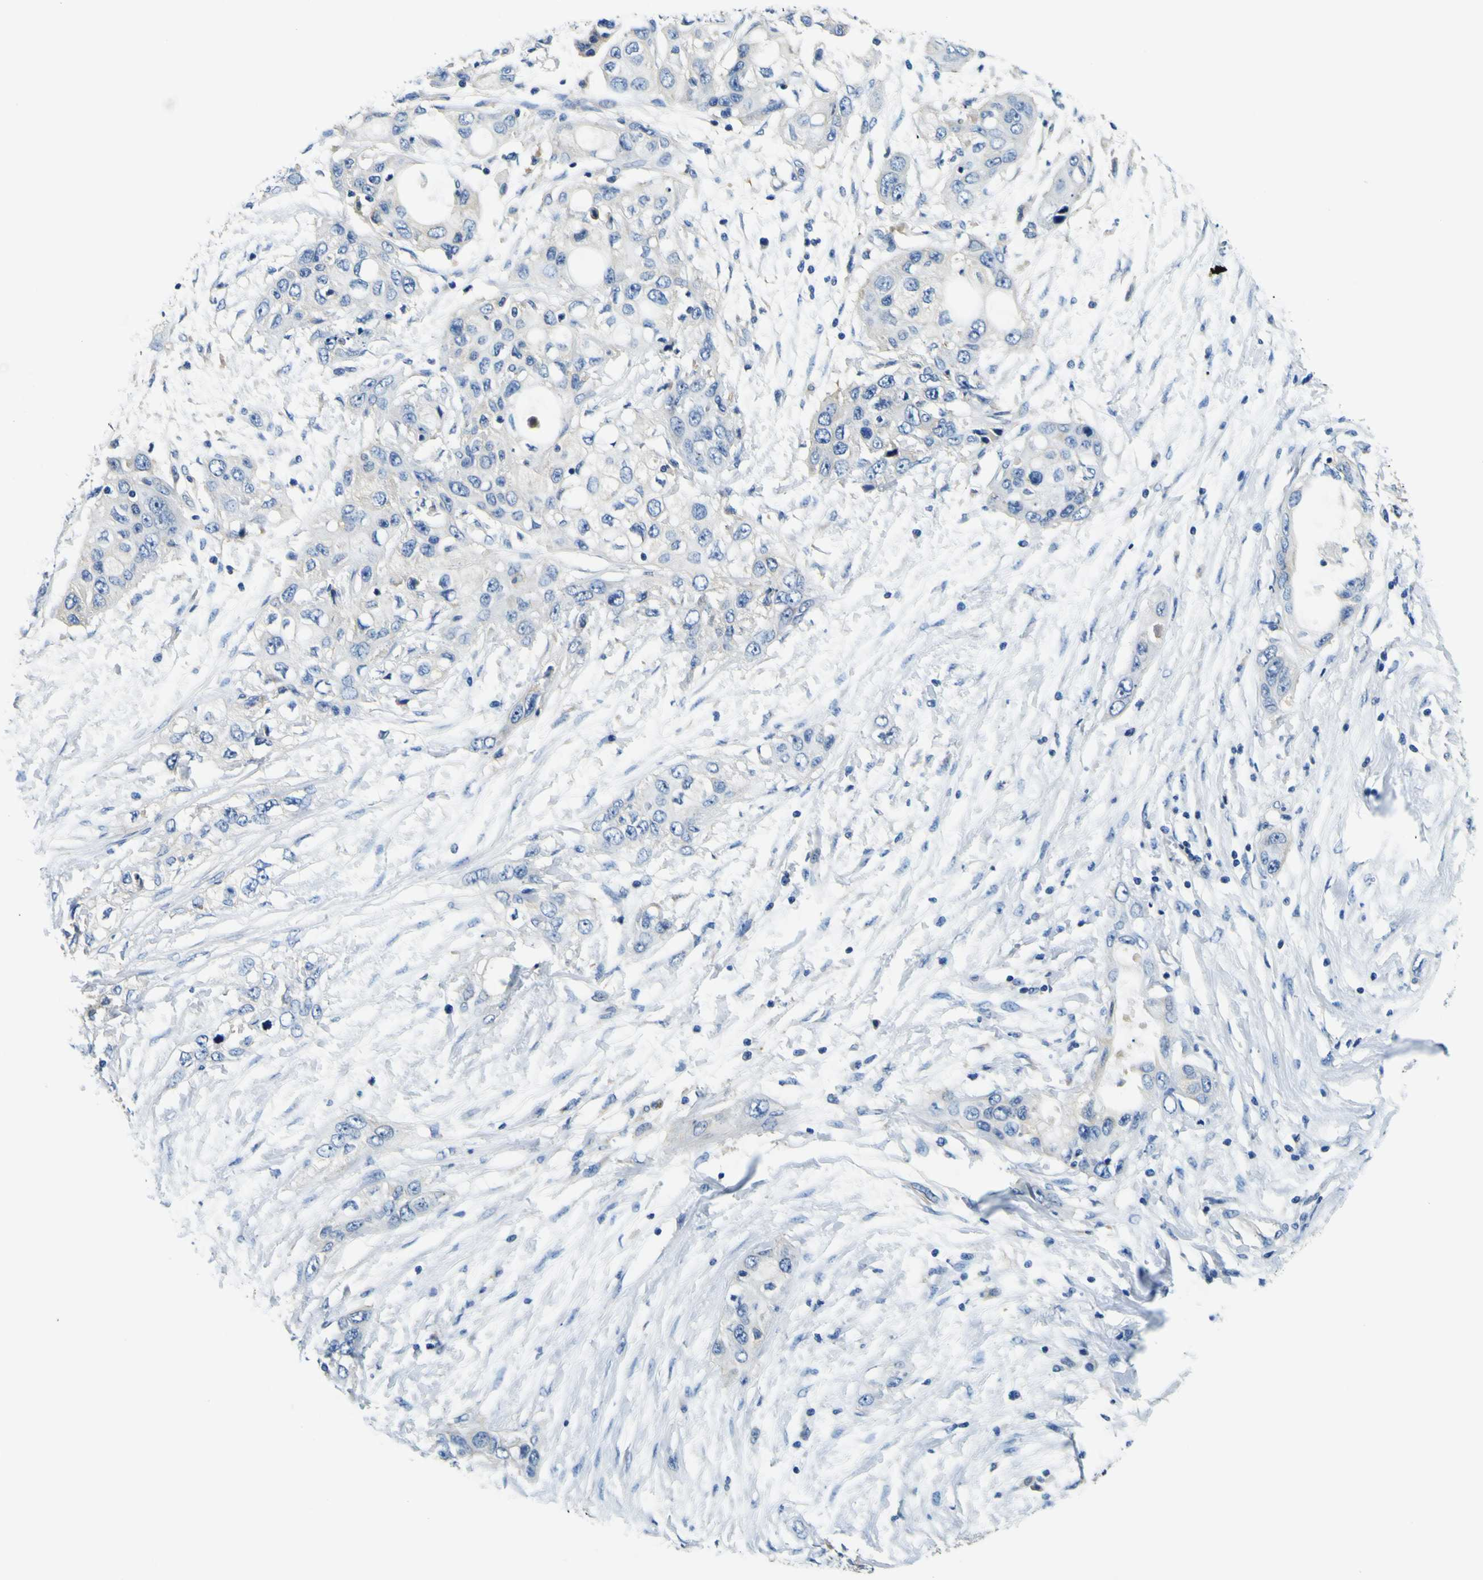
{"staining": {"intensity": "negative", "quantity": "none", "location": "none"}, "tissue": "pancreatic cancer", "cell_type": "Tumor cells", "image_type": "cancer", "snomed": [{"axis": "morphology", "description": "Adenocarcinoma, NOS"}, {"axis": "topography", "description": "Pancreas"}], "caption": "Tumor cells show no significant staining in pancreatic cancer.", "gene": "CLSTN1", "patient": {"sex": "female", "age": 70}}